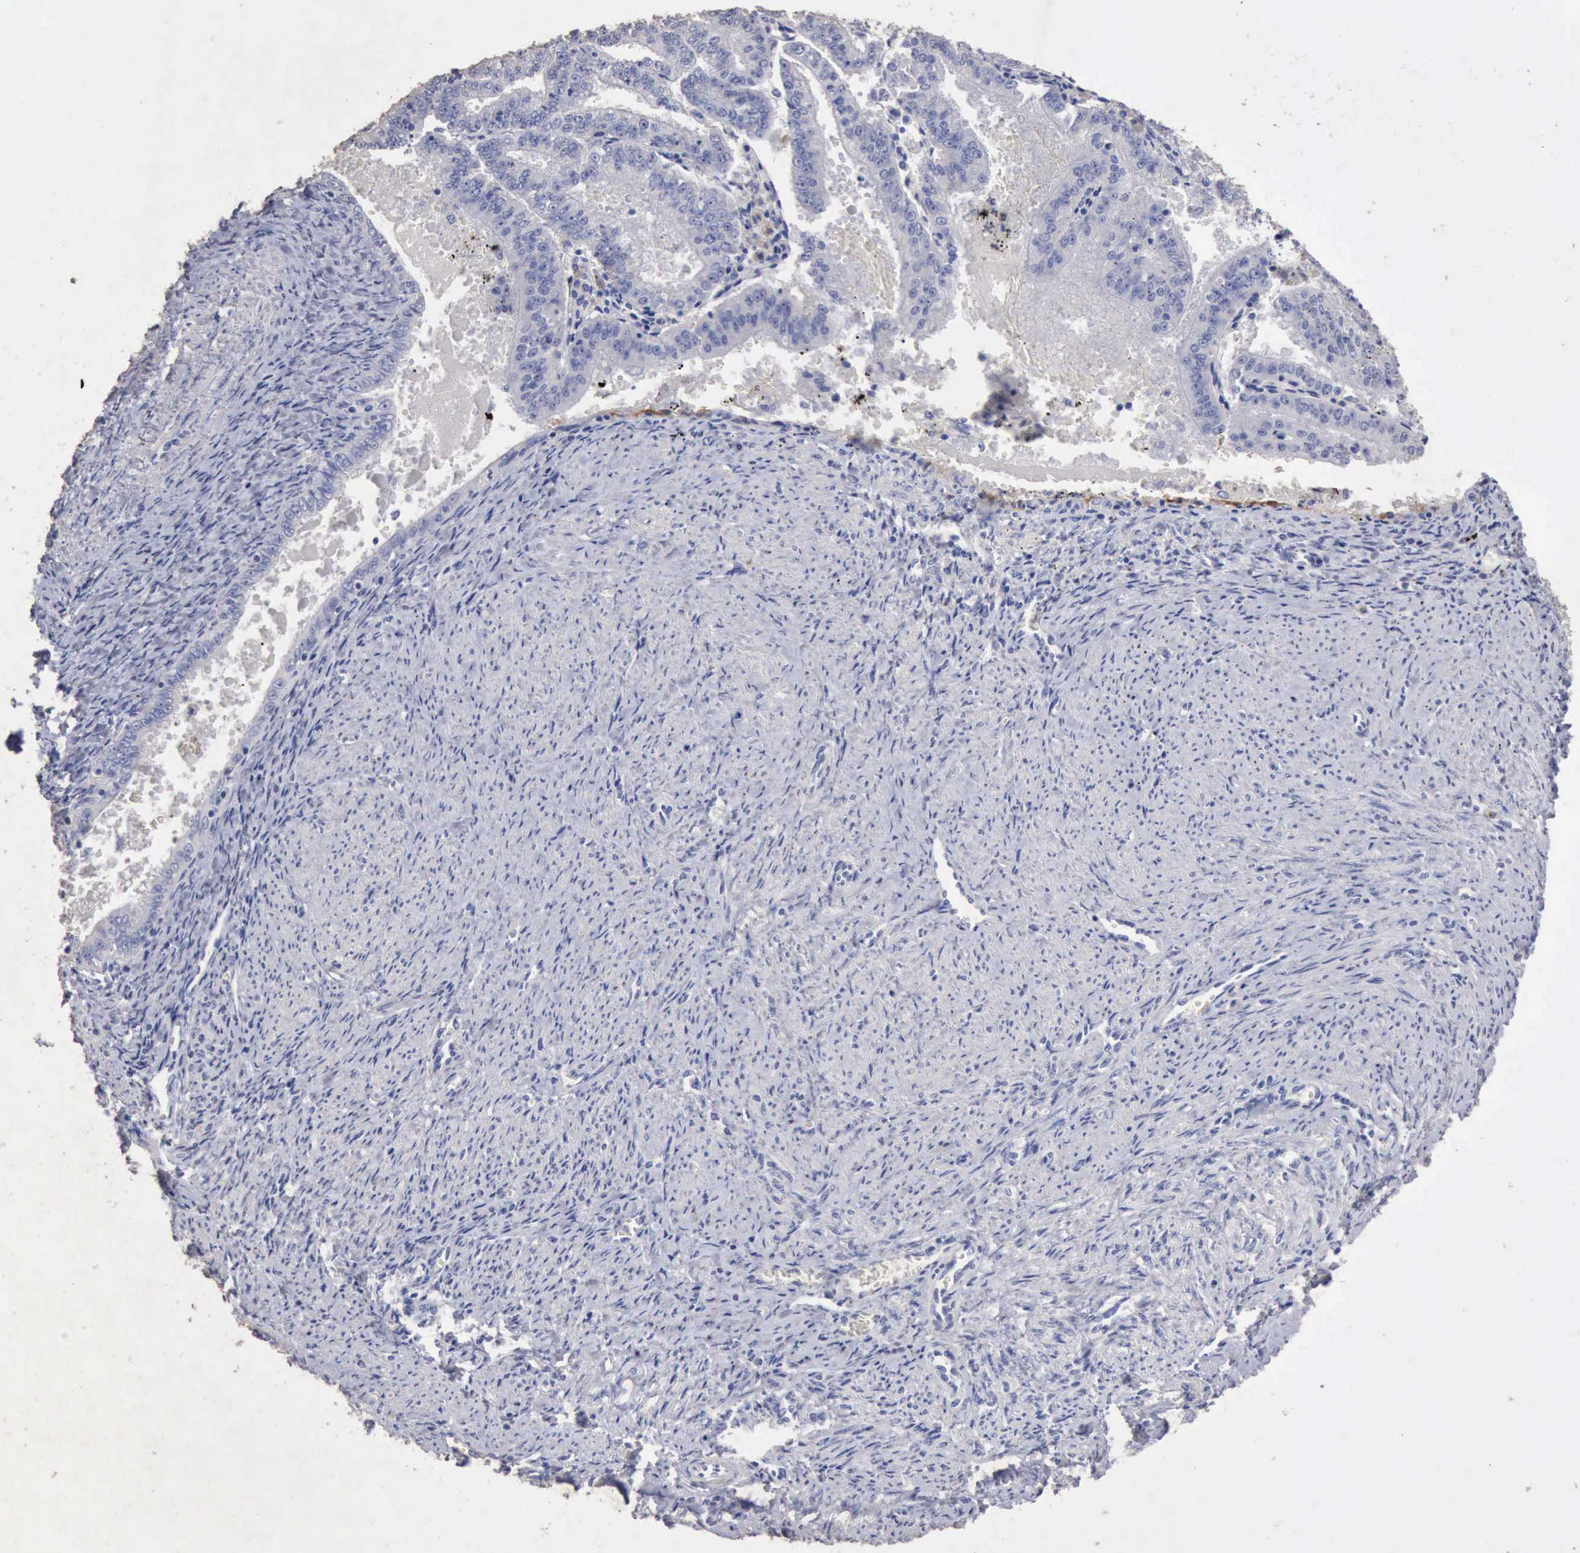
{"staining": {"intensity": "negative", "quantity": "none", "location": "none"}, "tissue": "endometrial cancer", "cell_type": "Tumor cells", "image_type": "cancer", "snomed": [{"axis": "morphology", "description": "Adenocarcinoma, NOS"}, {"axis": "topography", "description": "Endometrium"}], "caption": "Adenocarcinoma (endometrial) stained for a protein using immunohistochemistry (IHC) demonstrates no expression tumor cells.", "gene": "KRT6B", "patient": {"sex": "female", "age": 66}}